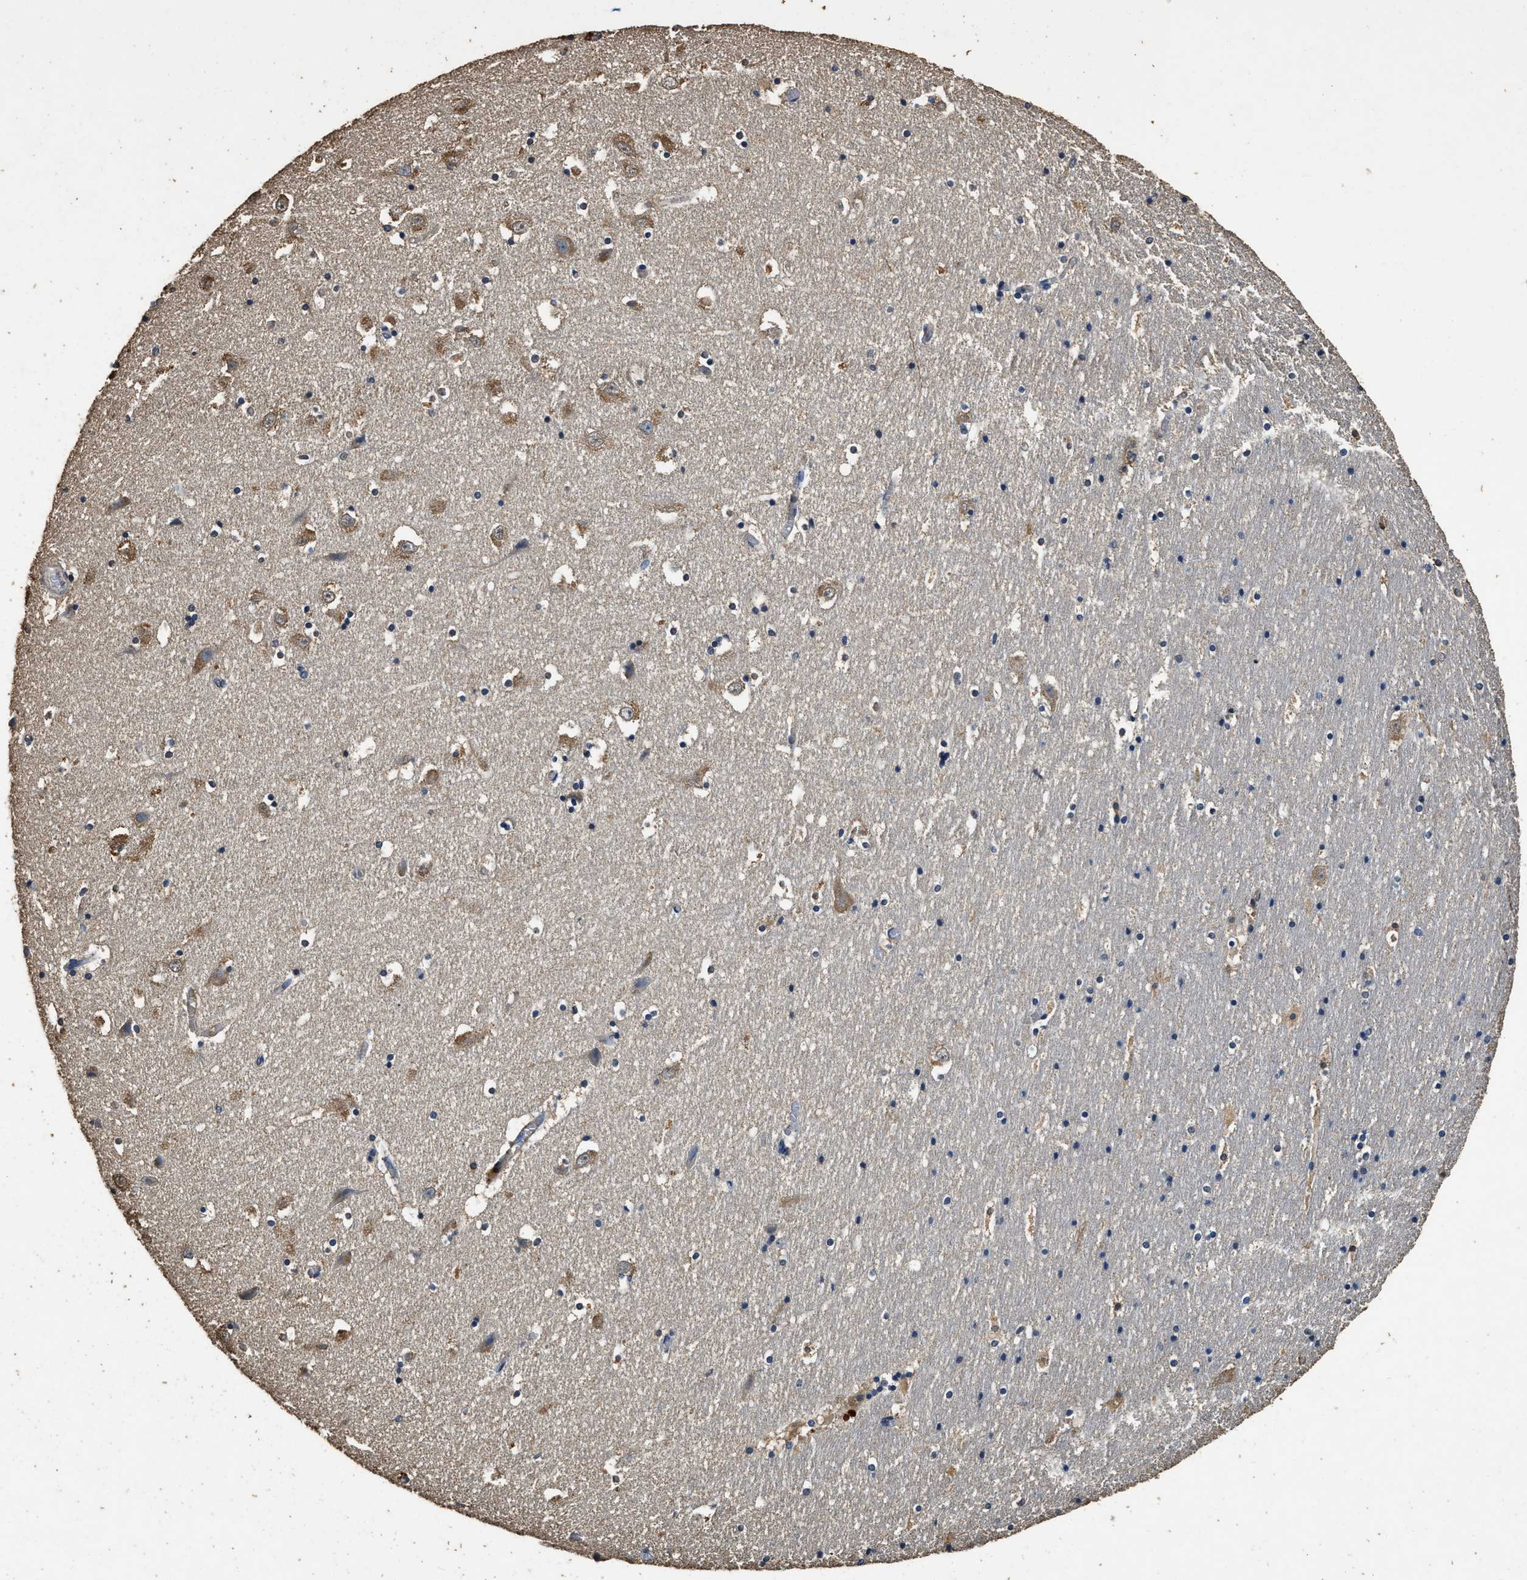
{"staining": {"intensity": "weak", "quantity": "<25%", "location": "cytoplasmic/membranous"}, "tissue": "hippocampus", "cell_type": "Glial cells", "image_type": "normal", "snomed": [{"axis": "morphology", "description": "Normal tissue, NOS"}, {"axis": "topography", "description": "Hippocampus"}], "caption": "An immunohistochemistry (IHC) micrograph of benign hippocampus is shown. There is no staining in glial cells of hippocampus.", "gene": "MIB1", "patient": {"sex": "male", "age": 45}}